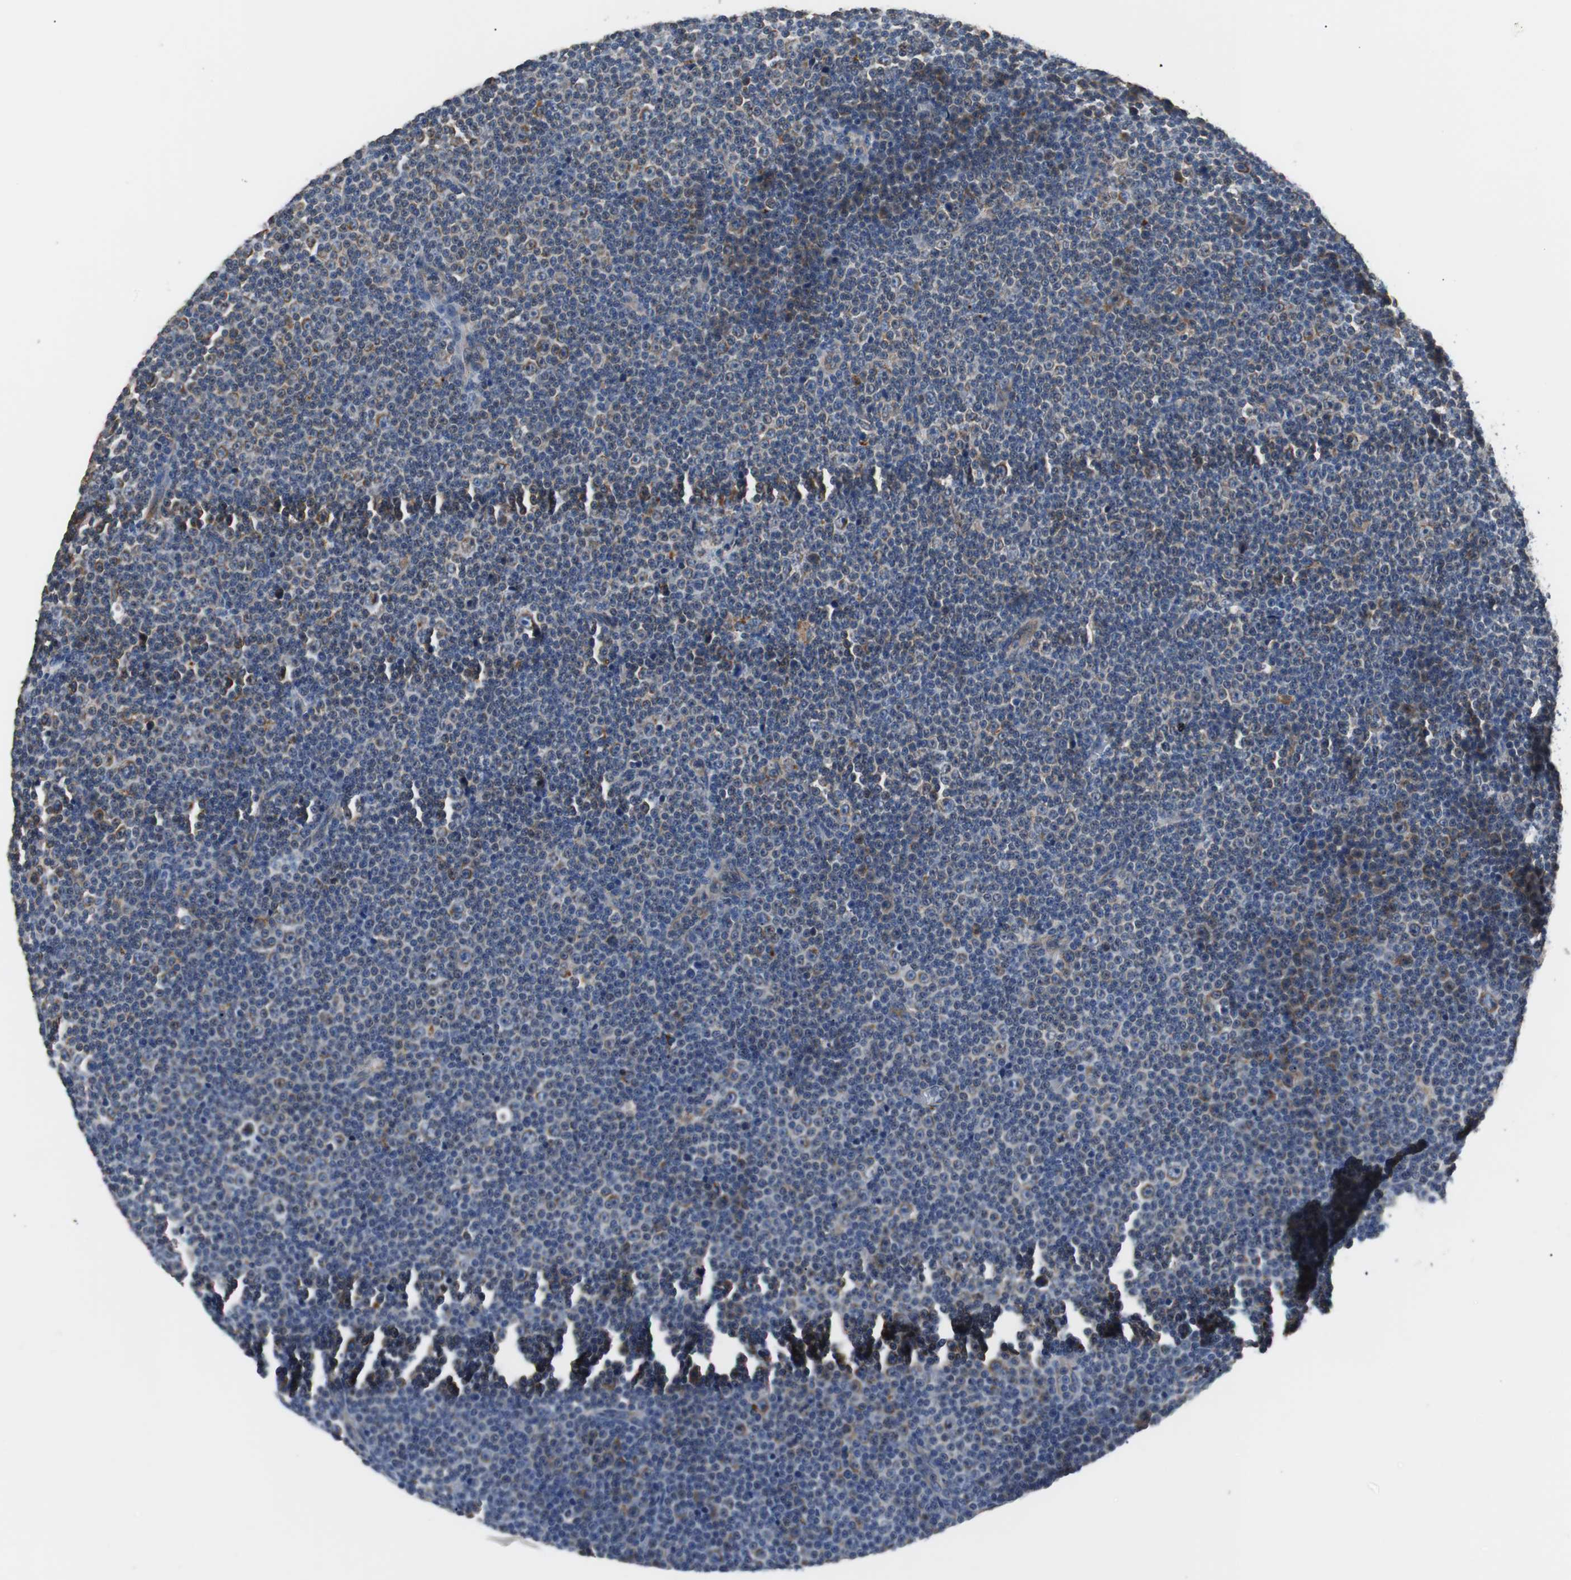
{"staining": {"intensity": "moderate", "quantity": "25%-75%", "location": "cytoplasmic/membranous"}, "tissue": "lymphoma", "cell_type": "Tumor cells", "image_type": "cancer", "snomed": [{"axis": "morphology", "description": "Malignant lymphoma, non-Hodgkin's type, Low grade"}, {"axis": "topography", "description": "Lymph node"}], "caption": "Moderate cytoplasmic/membranous expression is seen in approximately 25%-75% of tumor cells in lymphoma.", "gene": "PITRM1", "patient": {"sex": "female", "age": 67}}